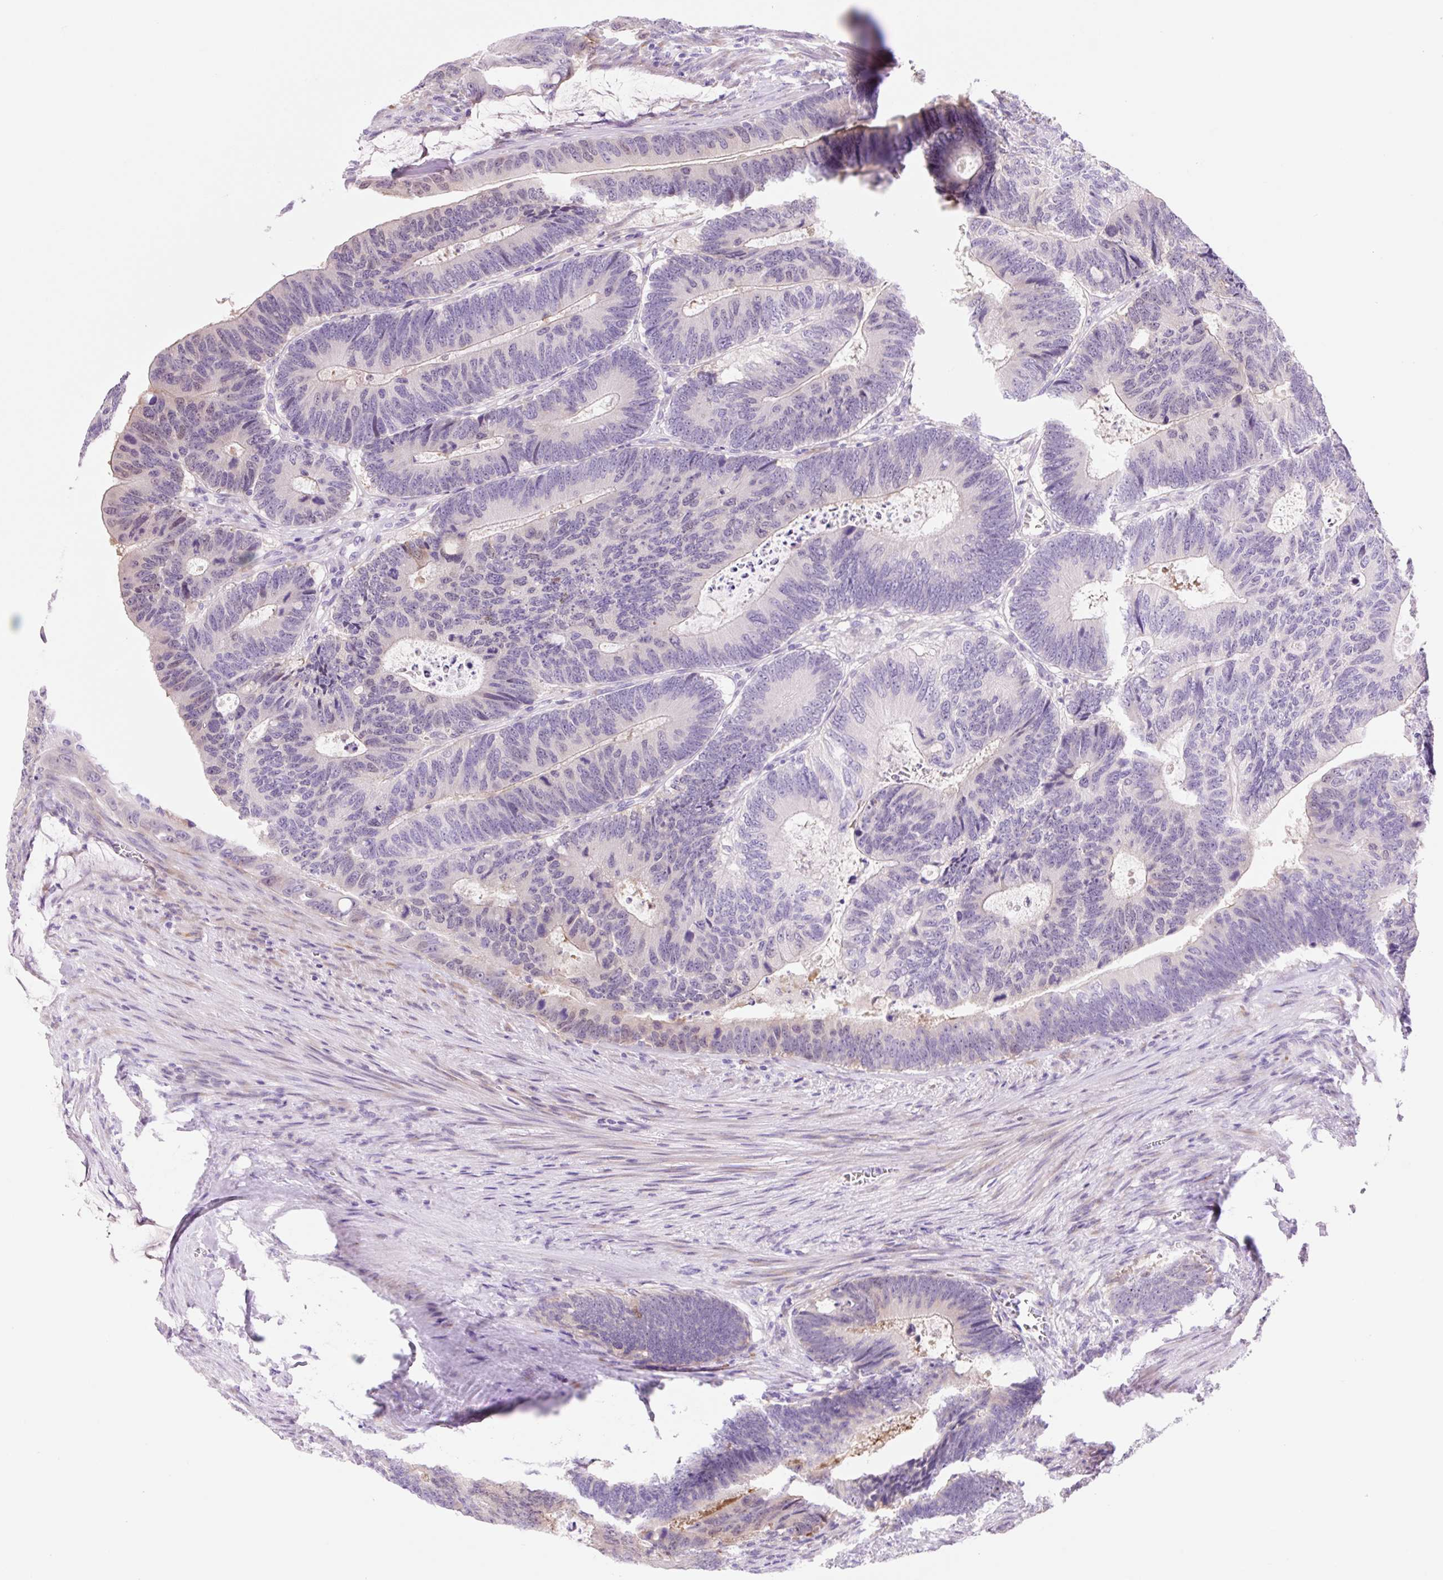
{"staining": {"intensity": "negative", "quantity": "none", "location": "none"}, "tissue": "colorectal cancer", "cell_type": "Tumor cells", "image_type": "cancer", "snomed": [{"axis": "morphology", "description": "Adenocarcinoma, NOS"}, {"axis": "topography", "description": "Colon"}], "caption": "High power microscopy micrograph of an IHC photomicrograph of colorectal cancer, revealing no significant staining in tumor cells.", "gene": "ZNF121", "patient": {"sex": "male", "age": 62}}